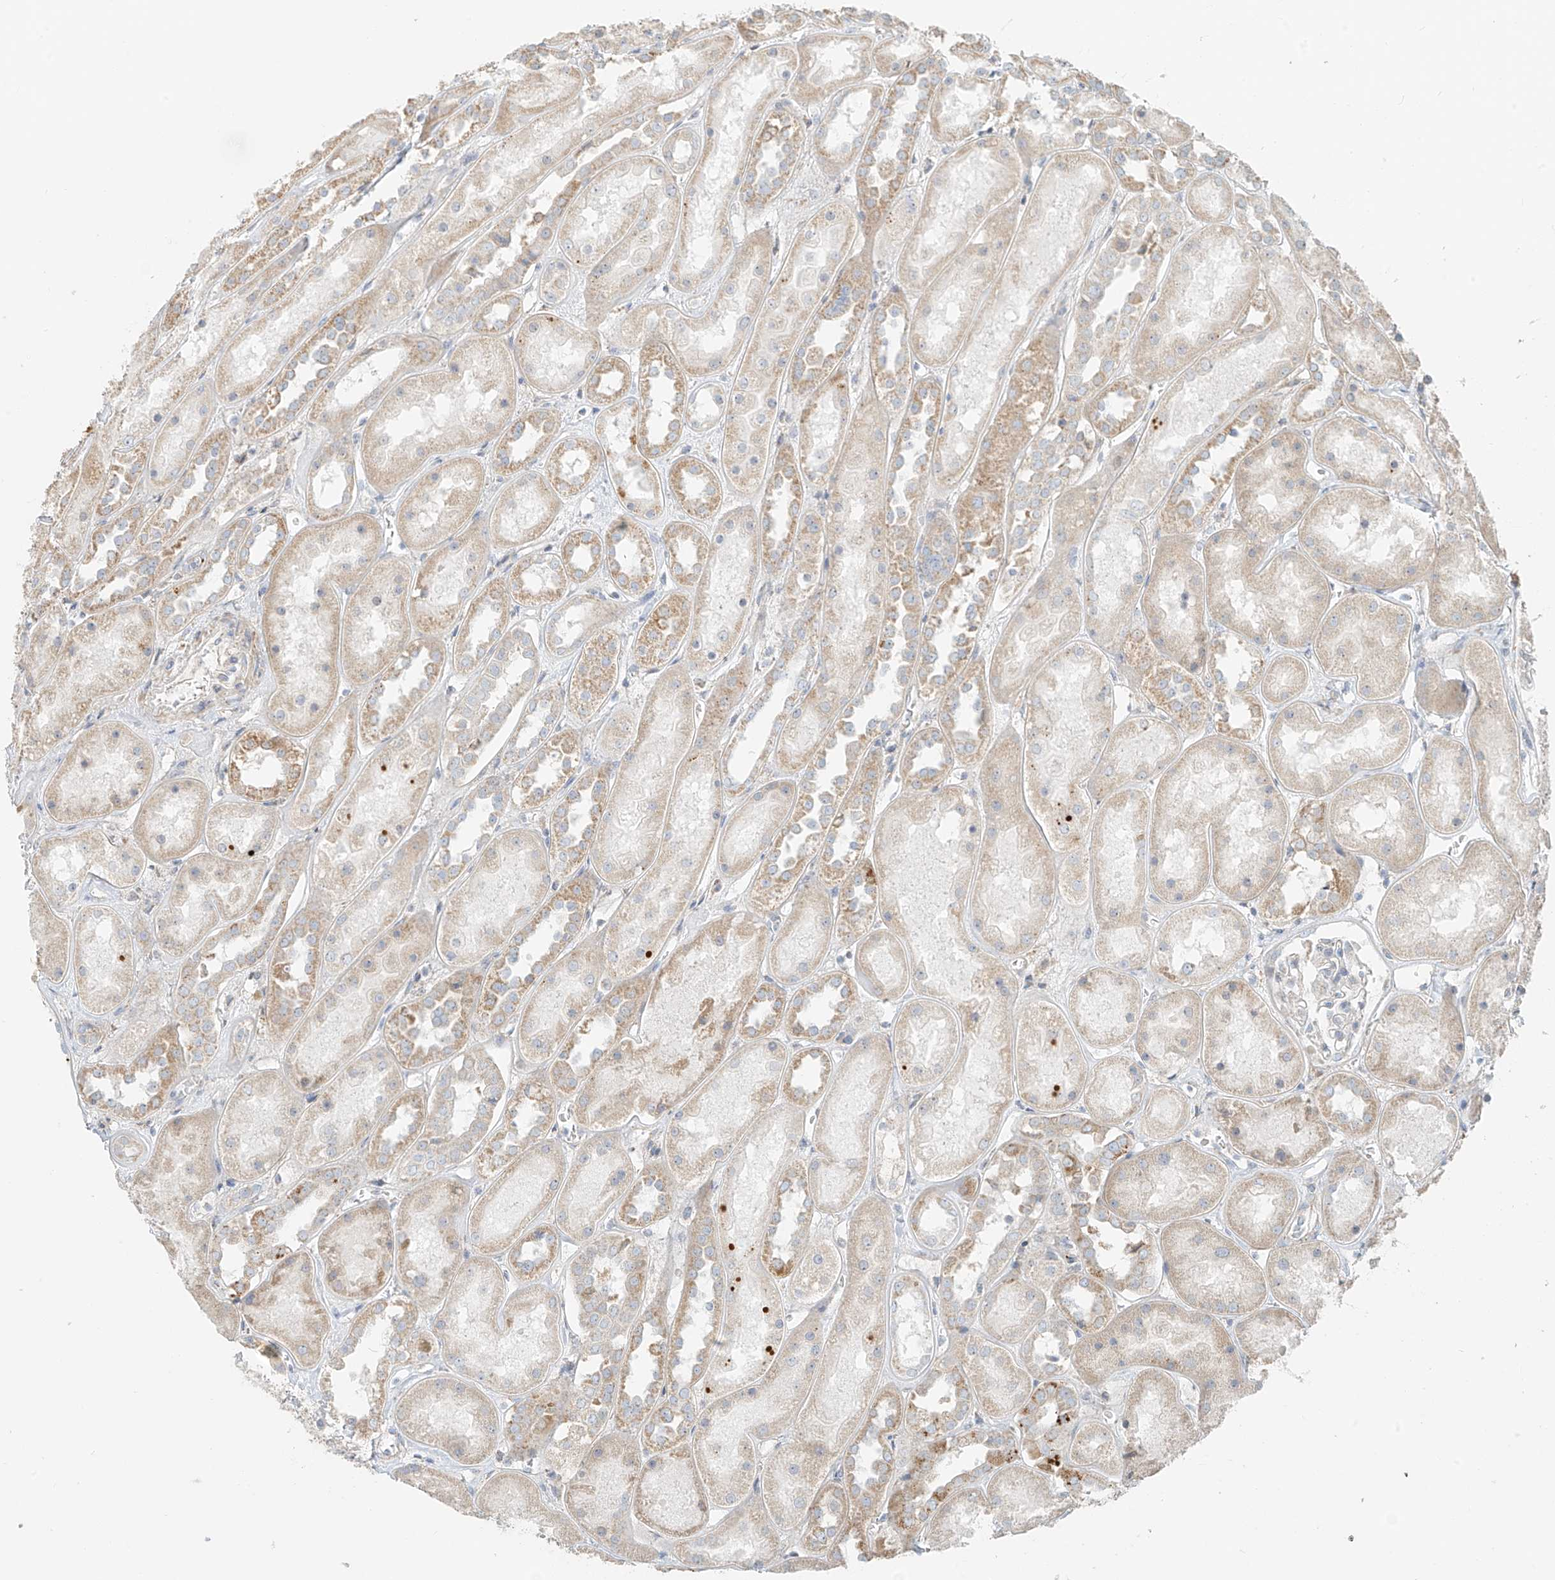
{"staining": {"intensity": "negative", "quantity": "none", "location": "none"}, "tissue": "kidney", "cell_type": "Cells in glomeruli", "image_type": "normal", "snomed": [{"axis": "morphology", "description": "Normal tissue, NOS"}, {"axis": "topography", "description": "Kidney"}], "caption": "There is no significant staining in cells in glomeruli of kidney. (Brightfield microscopy of DAB (3,3'-diaminobenzidine) immunohistochemistry (IHC) at high magnification).", "gene": "UST", "patient": {"sex": "male", "age": 70}}